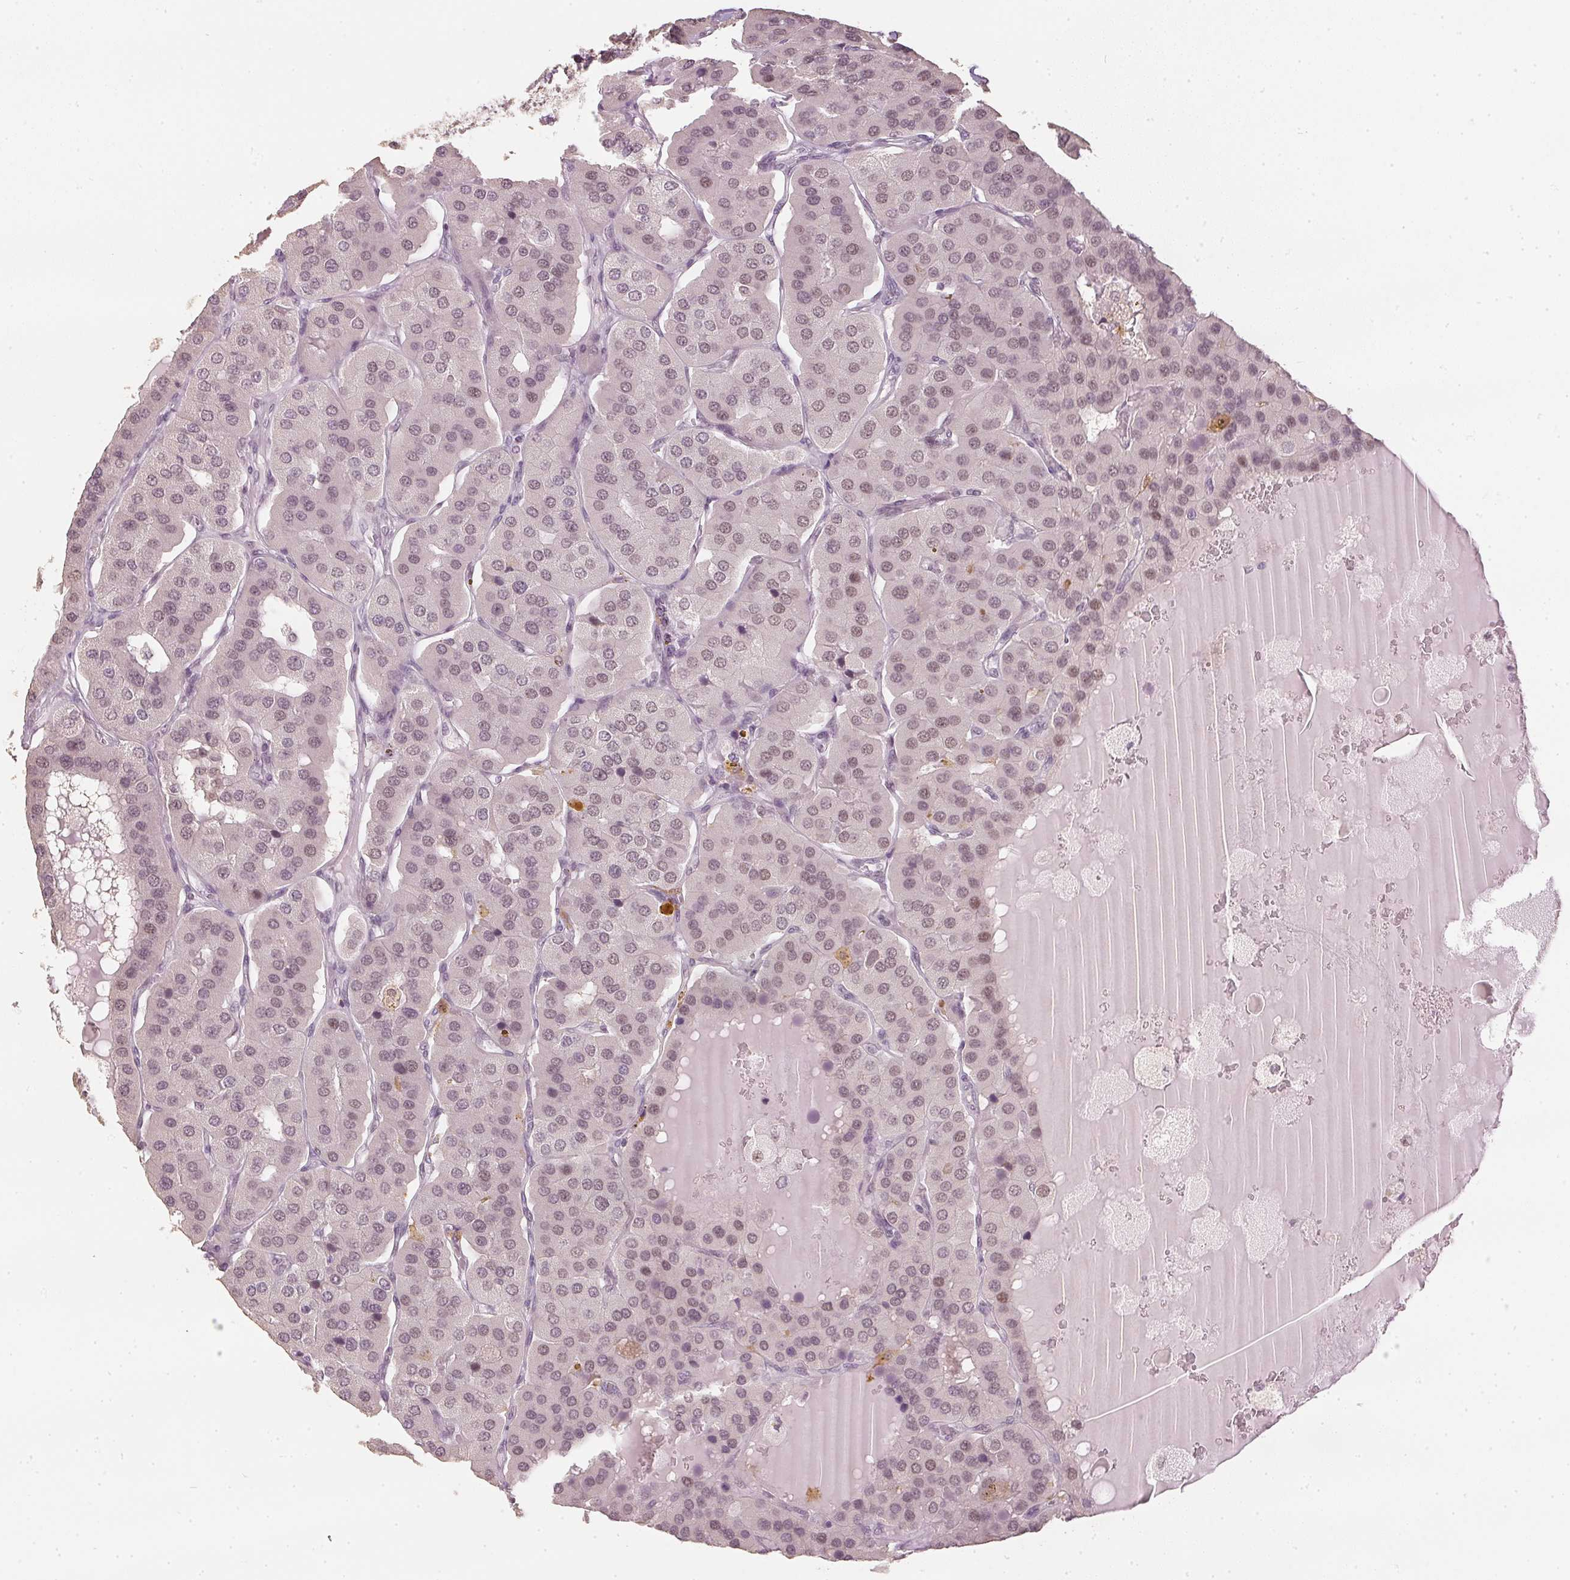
{"staining": {"intensity": "weak", "quantity": "<25%", "location": "nuclear"}, "tissue": "parathyroid gland", "cell_type": "Glandular cells", "image_type": "normal", "snomed": [{"axis": "morphology", "description": "Normal tissue, NOS"}, {"axis": "morphology", "description": "Adenoma, NOS"}, {"axis": "topography", "description": "Parathyroid gland"}], "caption": "A micrograph of parathyroid gland stained for a protein demonstrates no brown staining in glandular cells.", "gene": "ENSG00000267001", "patient": {"sex": "female", "age": 86}}